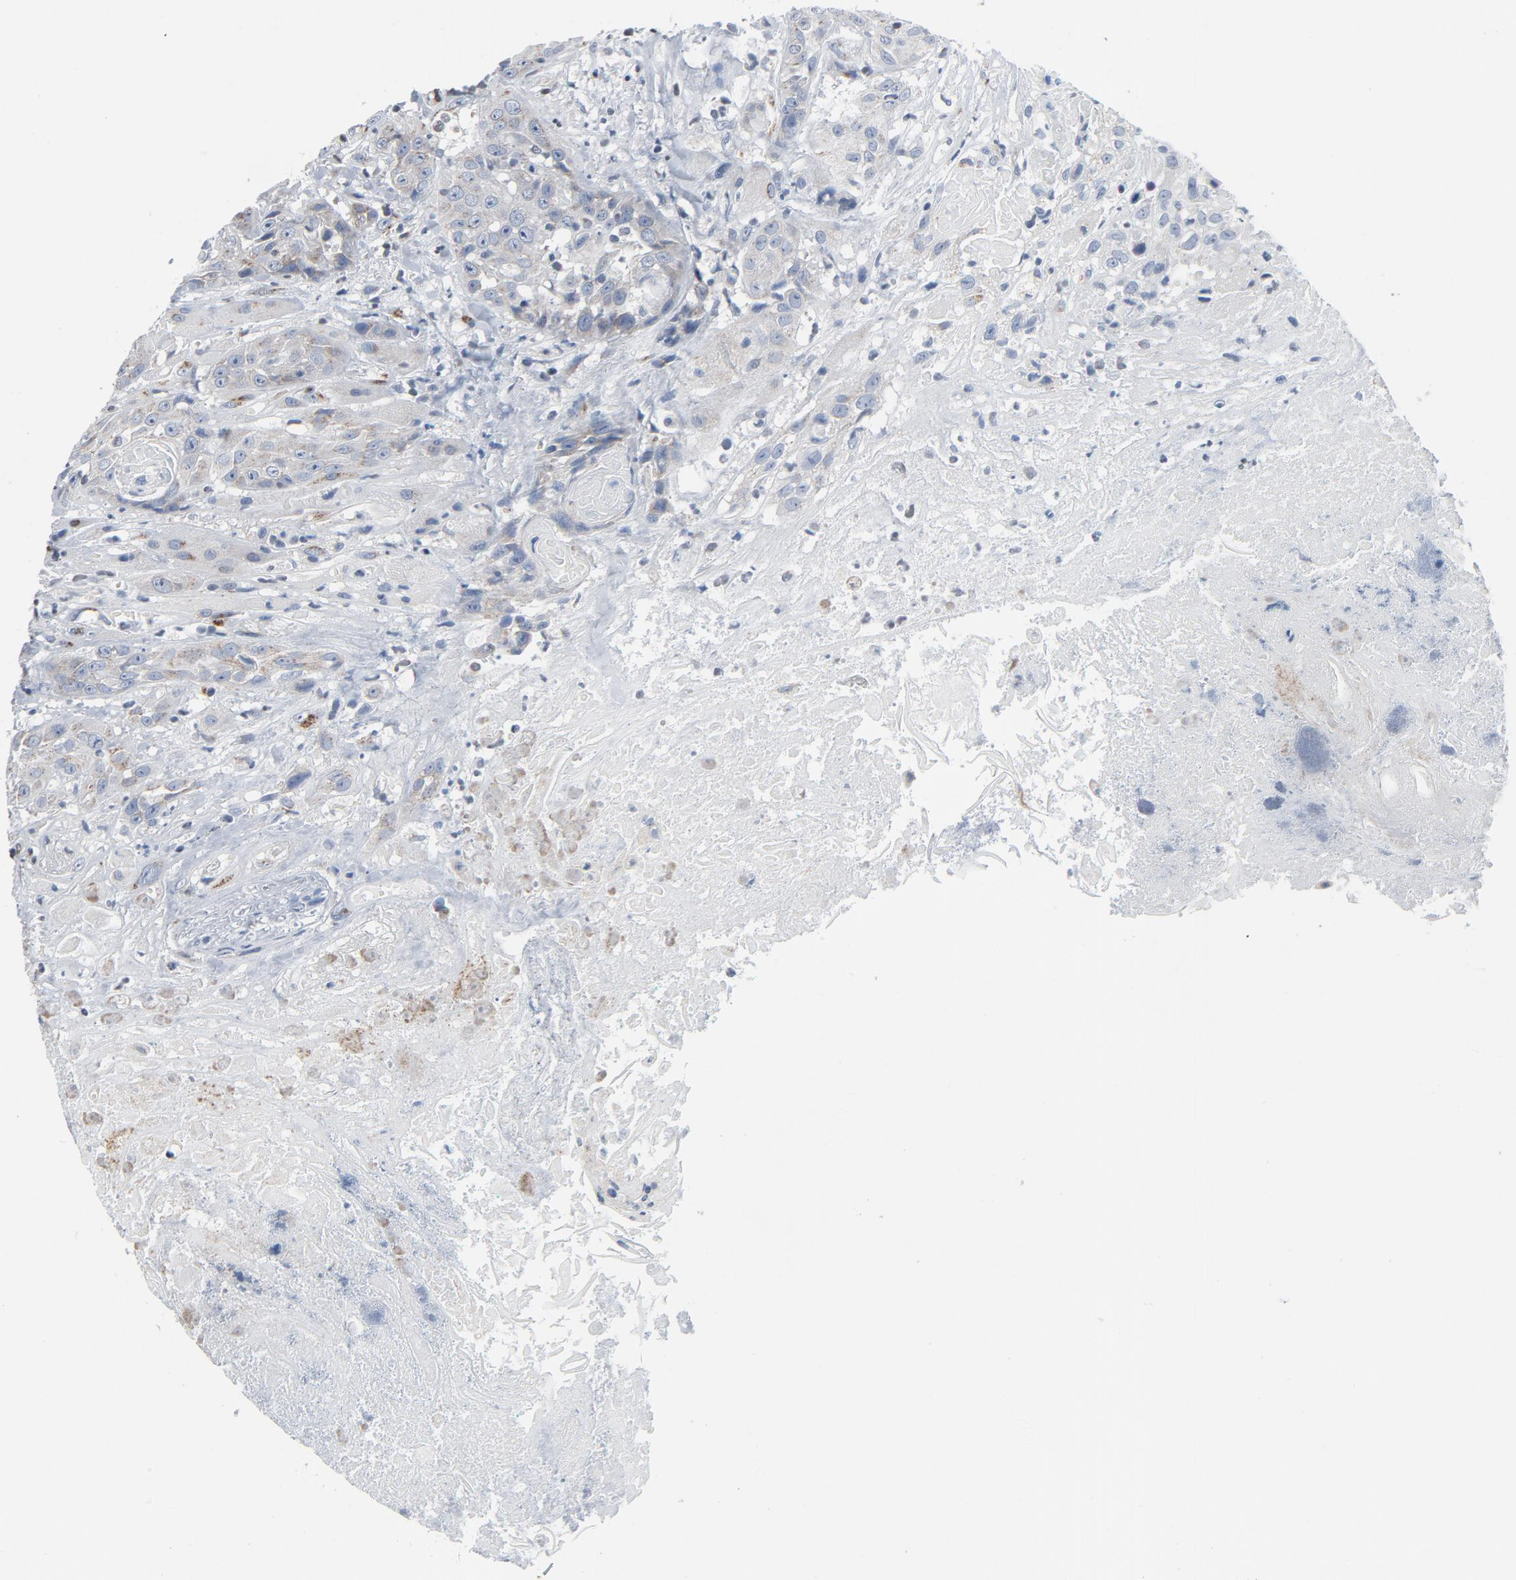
{"staining": {"intensity": "weak", "quantity": "25%-75%", "location": "cytoplasmic/membranous"}, "tissue": "head and neck cancer", "cell_type": "Tumor cells", "image_type": "cancer", "snomed": [{"axis": "morphology", "description": "Squamous cell carcinoma, NOS"}, {"axis": "topography", "description": "Head-Neck"}], "caption": "Immunohistochemistry micrograph of squamous cell carcinoma (head and neck) stained for a protein (brown), which displays low levels of weak cytoplasmic/membranous expression in about 25%-75% of tumor cells.", "gene": "YIPF6", "patient": {"sex": "female", "age": 84}}